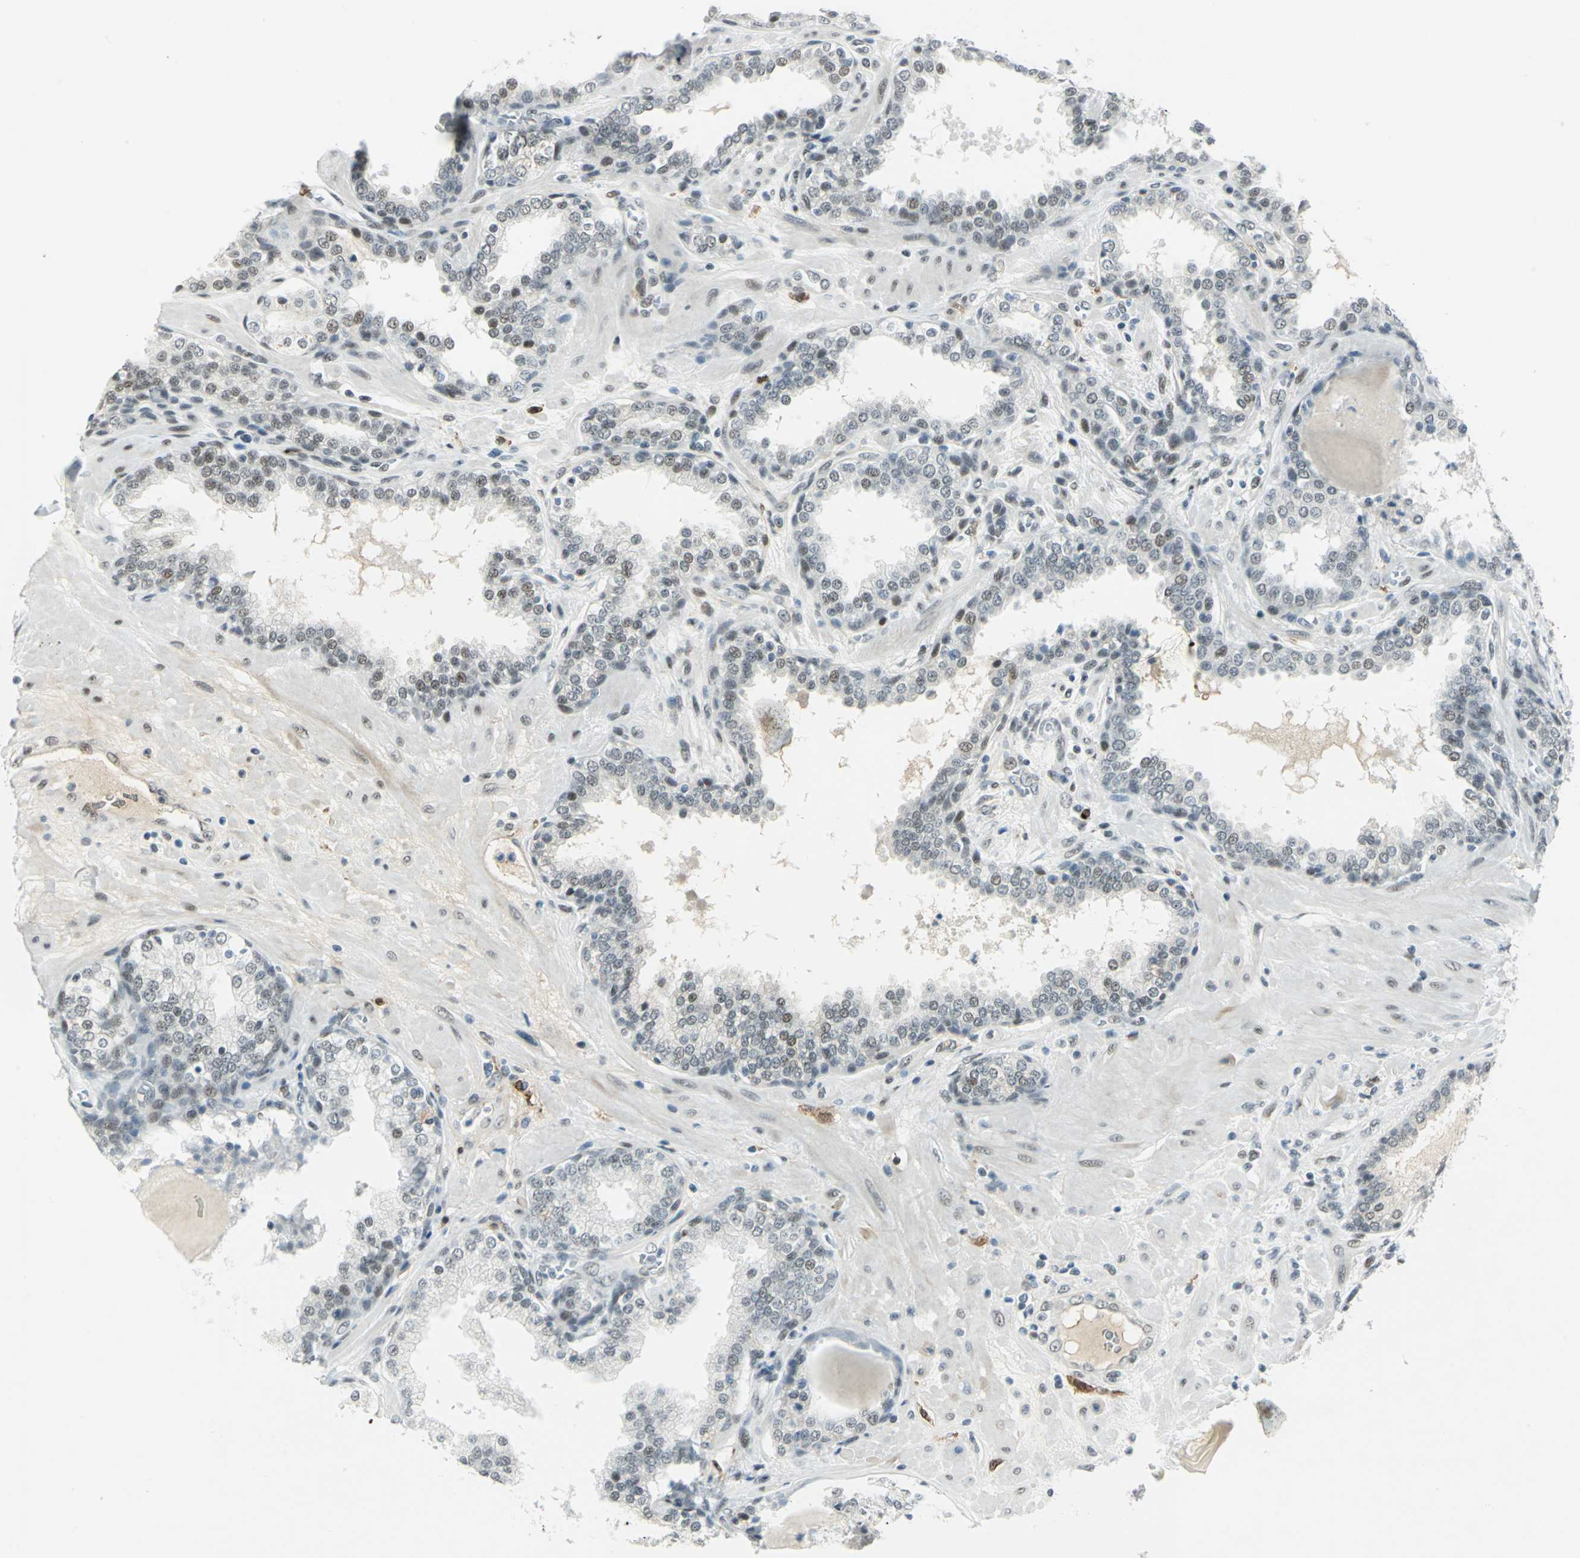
{"staining": {"intensity": "strong", "quantity": "25%-75%", "location": "nuclear"}, "tissue": "prostate", "cell_type": "Glandular cells", "image_type": "normal", "snomed": [{"axis": "morphology", "description": "Normal tissue, NOS"}, {"axis": "topography", "description": "Prostate"}], "caption": "Immunohistochemical staining of unremarkable human prostate shows strong nuclear protein expression in approximately 25%-75% of glandular cells. (DAB (3,3'-diaminobenzidine) IHC, brown staining for protein, blue staining for nuclei).", "gene": "MTMR10", "patient": {"sex": "male", "age": 51}}